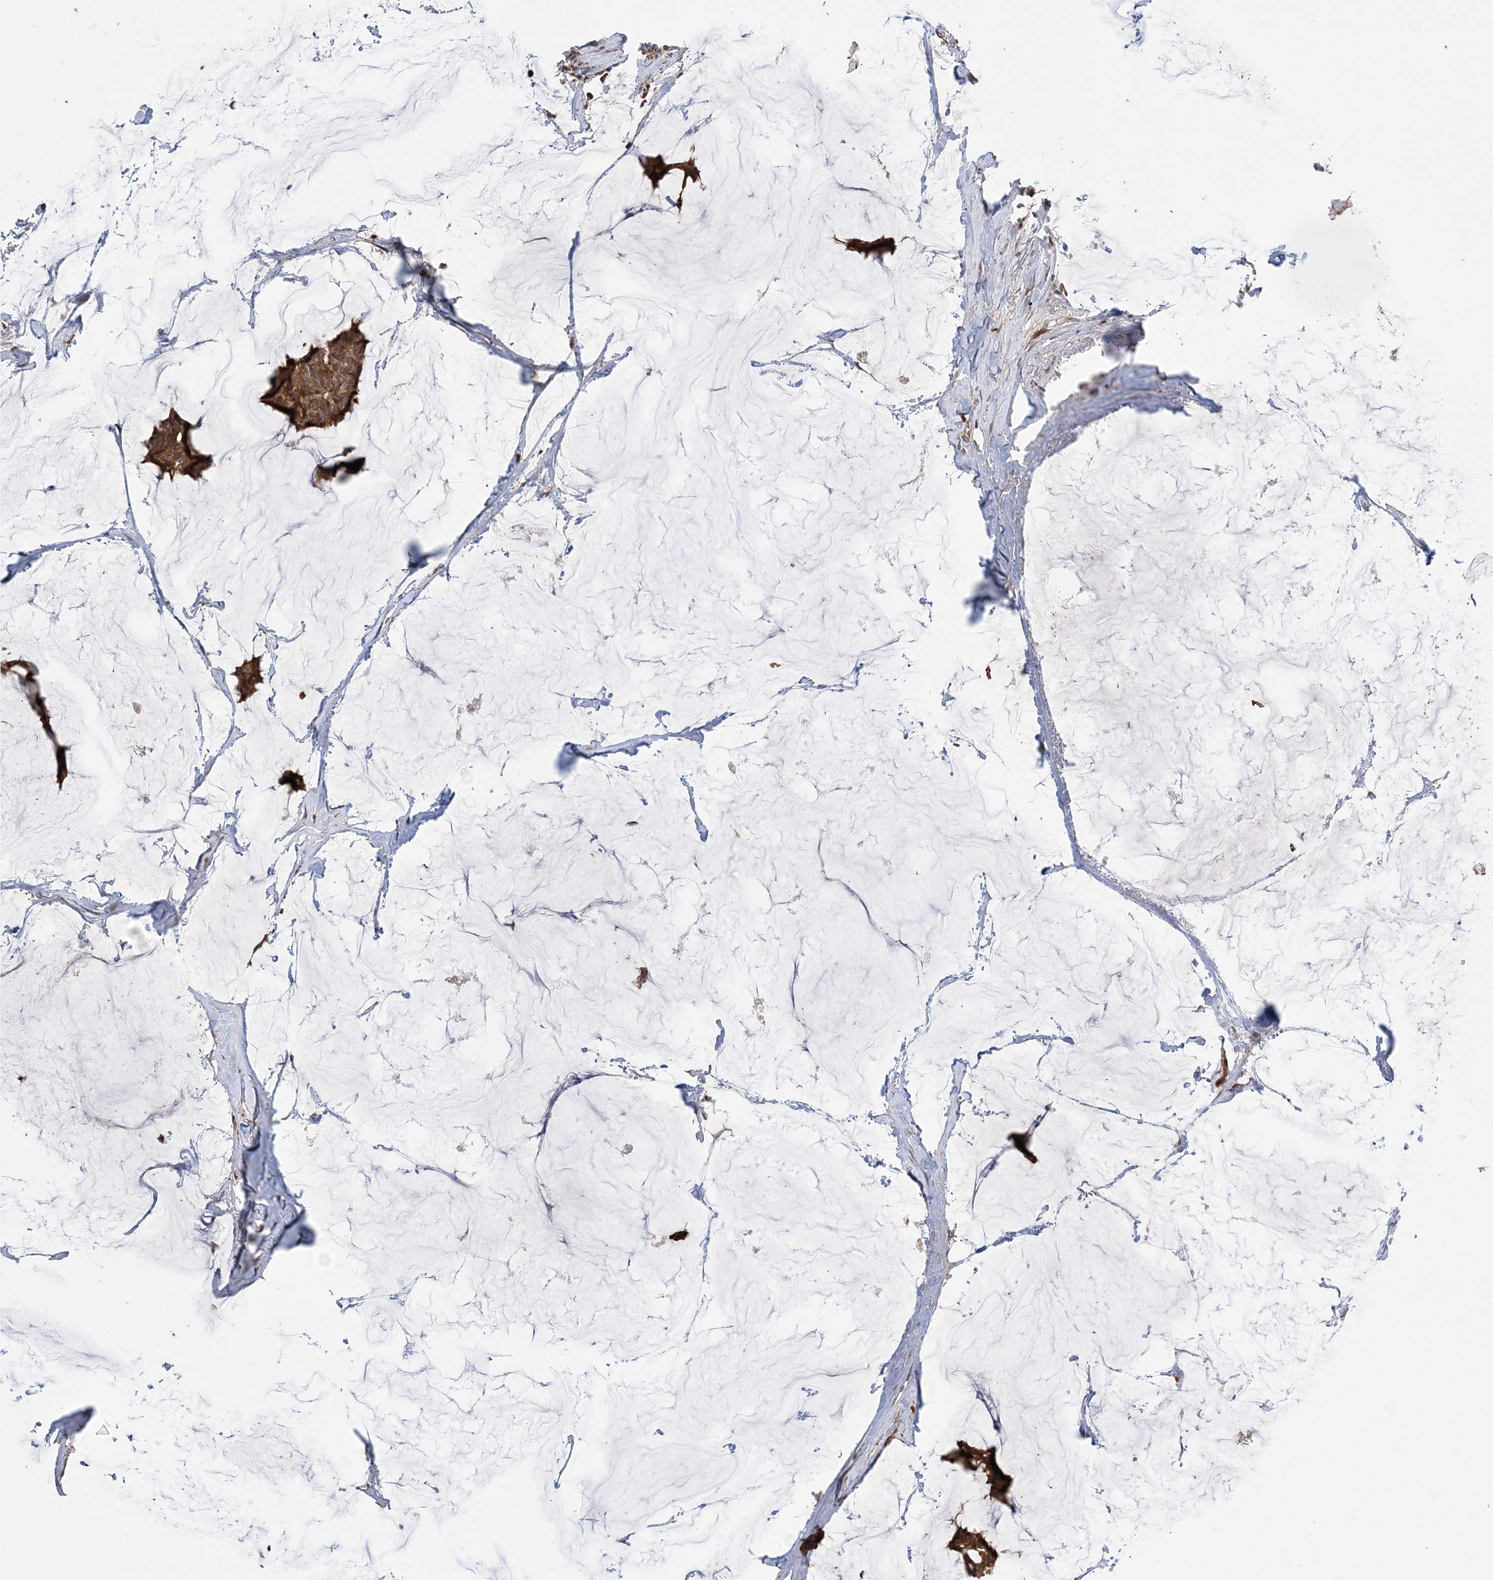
{"staining": {"intensity": "moderate", "quantity": ">75%", "location": "cytoplasmic/membranous"}, "tissue": "breast cancer", "cell_type": "Tumor cells", "image_type": "cancer", "snomed": [{"axis": "morphology", "description": "Duct carcinoma"}, {"axis": "topography", "description": "Breast"}], "caption": "Immunohistochemistry (IHC) histopathology image of neoplastic tissue: breast cancer stained using immunohistochemistry displays medium levels of moderate protein expression localized specifically in the cytoplasmic/membranous of tumor cells, appearing as a cytoplasmic/membranous brown color.", "gene": "UBTD2", "patient": {"sex": "female", "age": 93}}